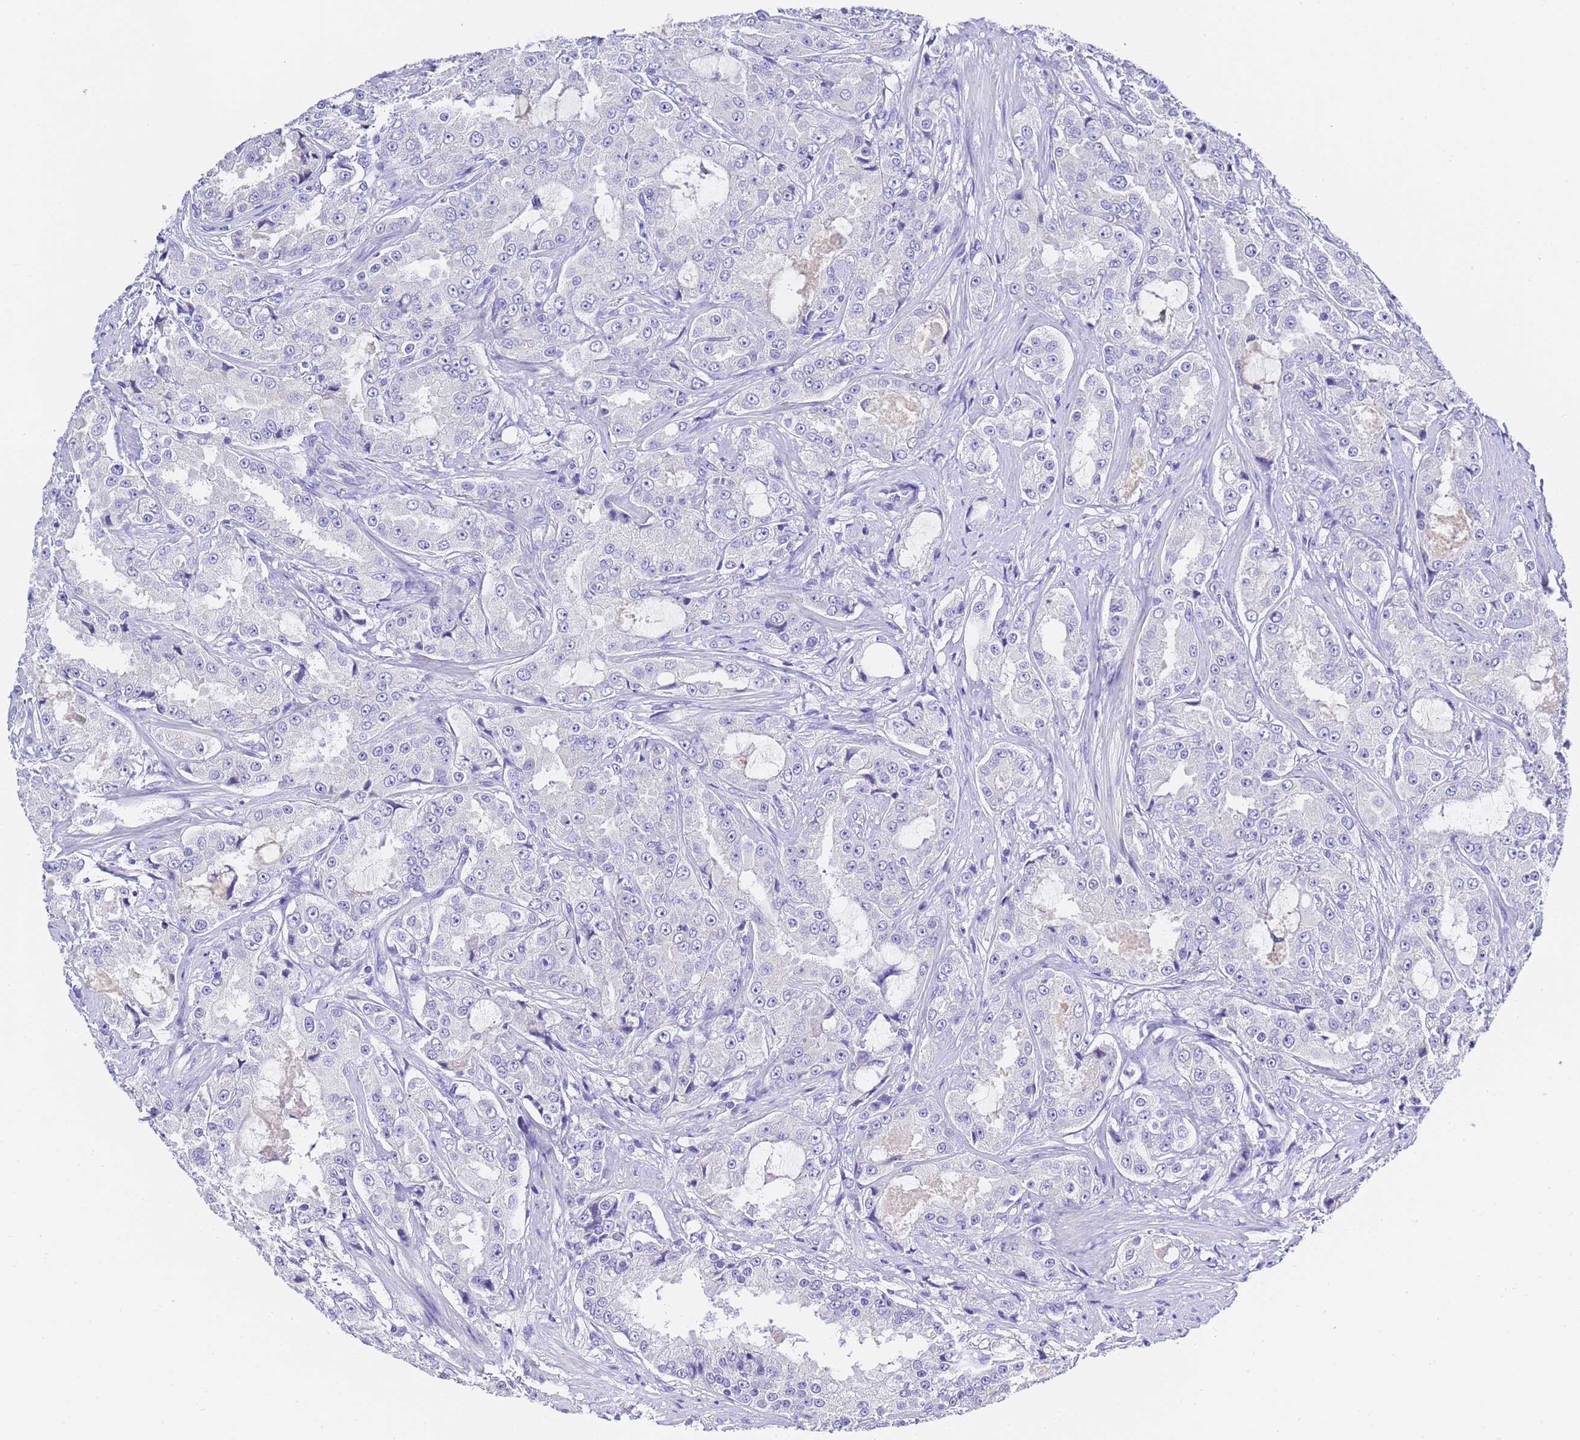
{"staining": {"intensity": "negative", "quantity": "none", "location": "none"}, "tissue": "prostate cancer", "cell_type": "Tumor cells", "image_type": "cancer", "snomed": [{"axis": "morphology", "description": "Adenocarcinoma, High grade"}, {"axis": "topography", "description": "Prostate"}], "caption": "Immunohistochemical staining of adenocarcinoma (high-grade) (prostate) displays no significant staining in tumor cells.", "gene": "GABRA1", "patient": {"sex": "male", "age": 73}}